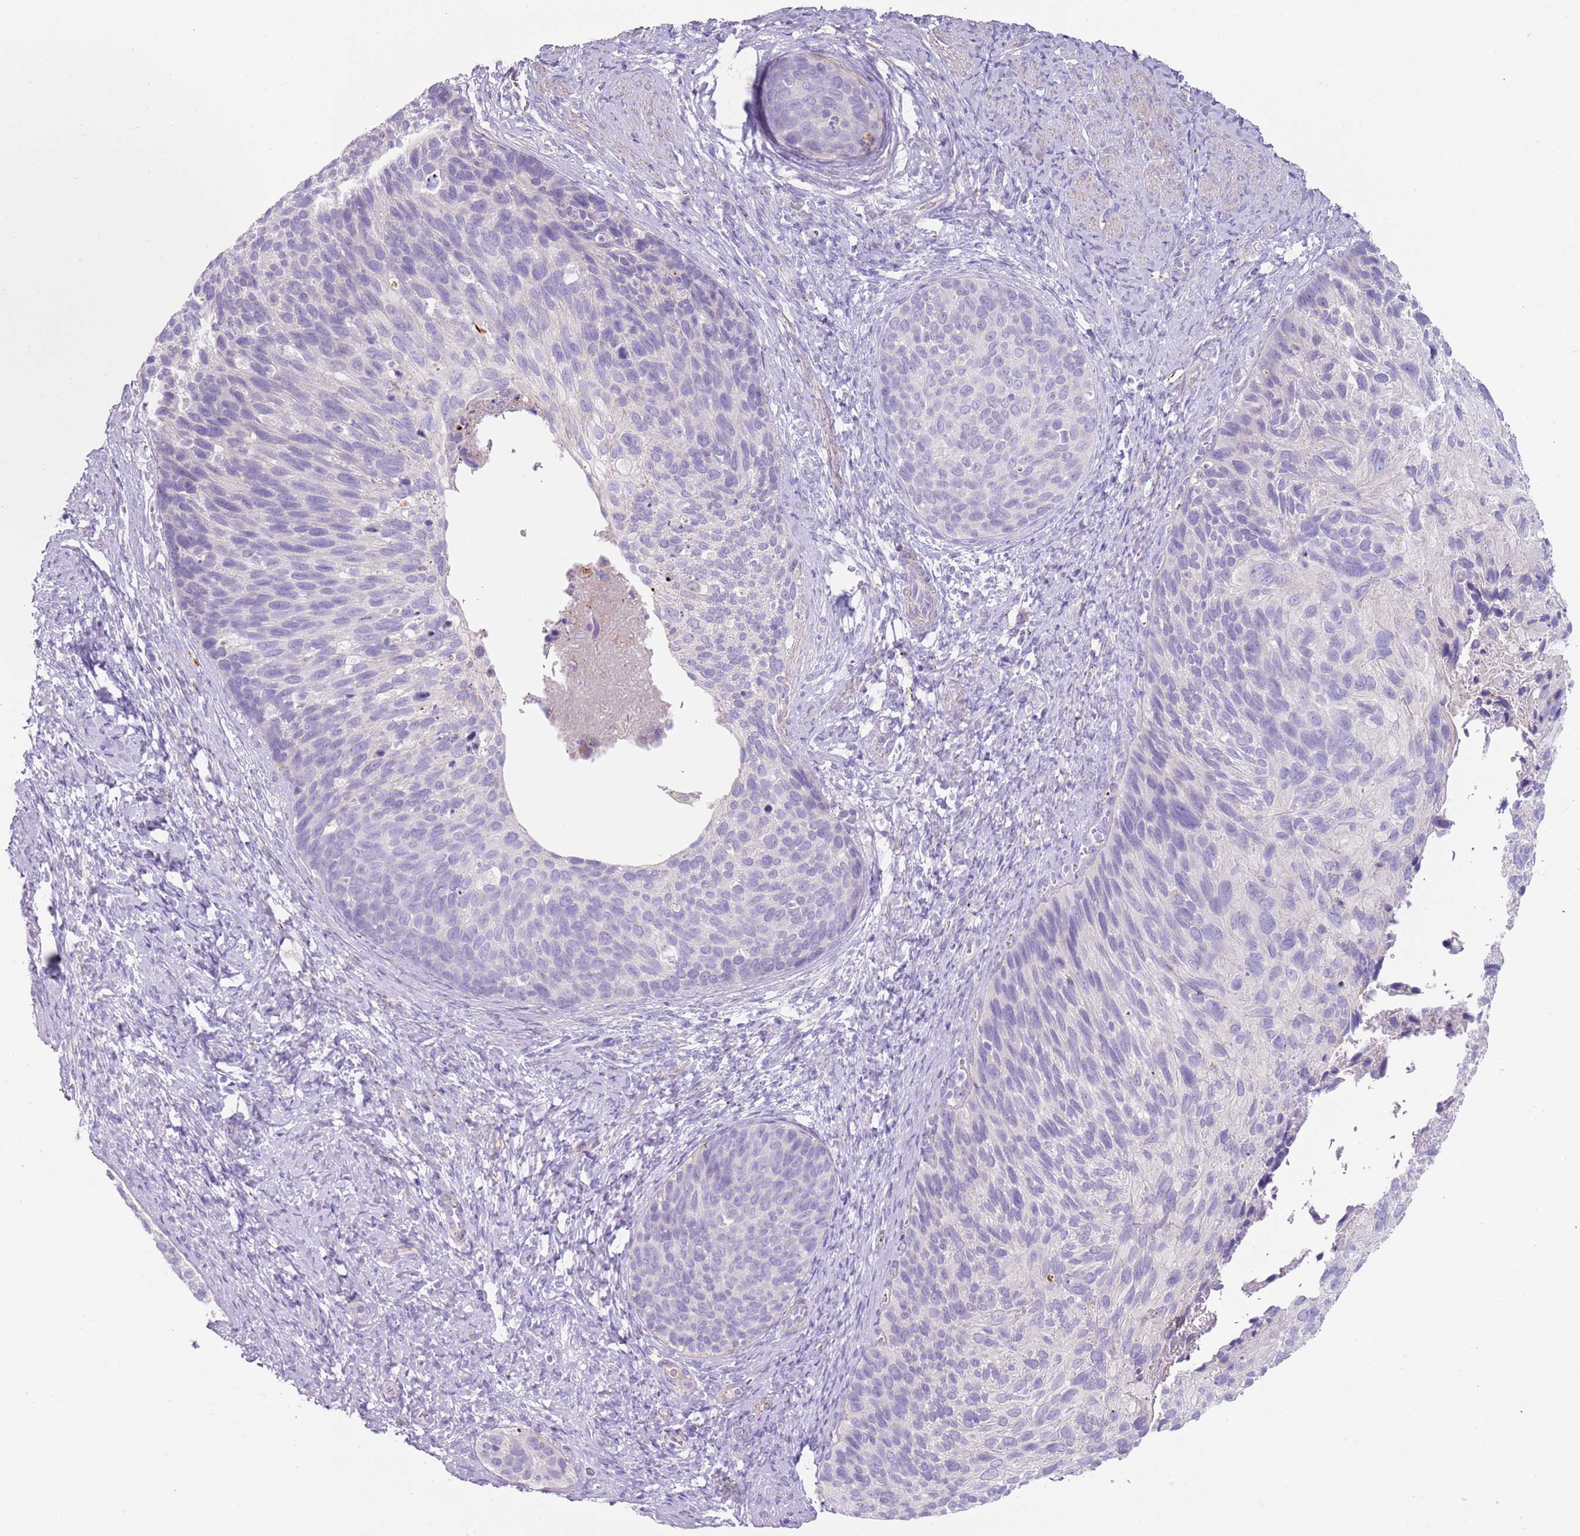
{"staining": {"intensity": "negative", "quantity": "none", "location": "none"}, "tissue": "cervical cancer", "cell_type": "Tumor cells", "image_type": "cancer", "snomed": [{"axis": "morphology", "description": "Squamous cell carcinoma, NOS"}, {"axis": "topography", "description": "Cervix"}], "caption": "Immunohistochemistry (IHC) of cervical cancer reveals no expression in tumor cells.", "gene": "LRRN3", "patient": {"sex": "female", "age": 80}}